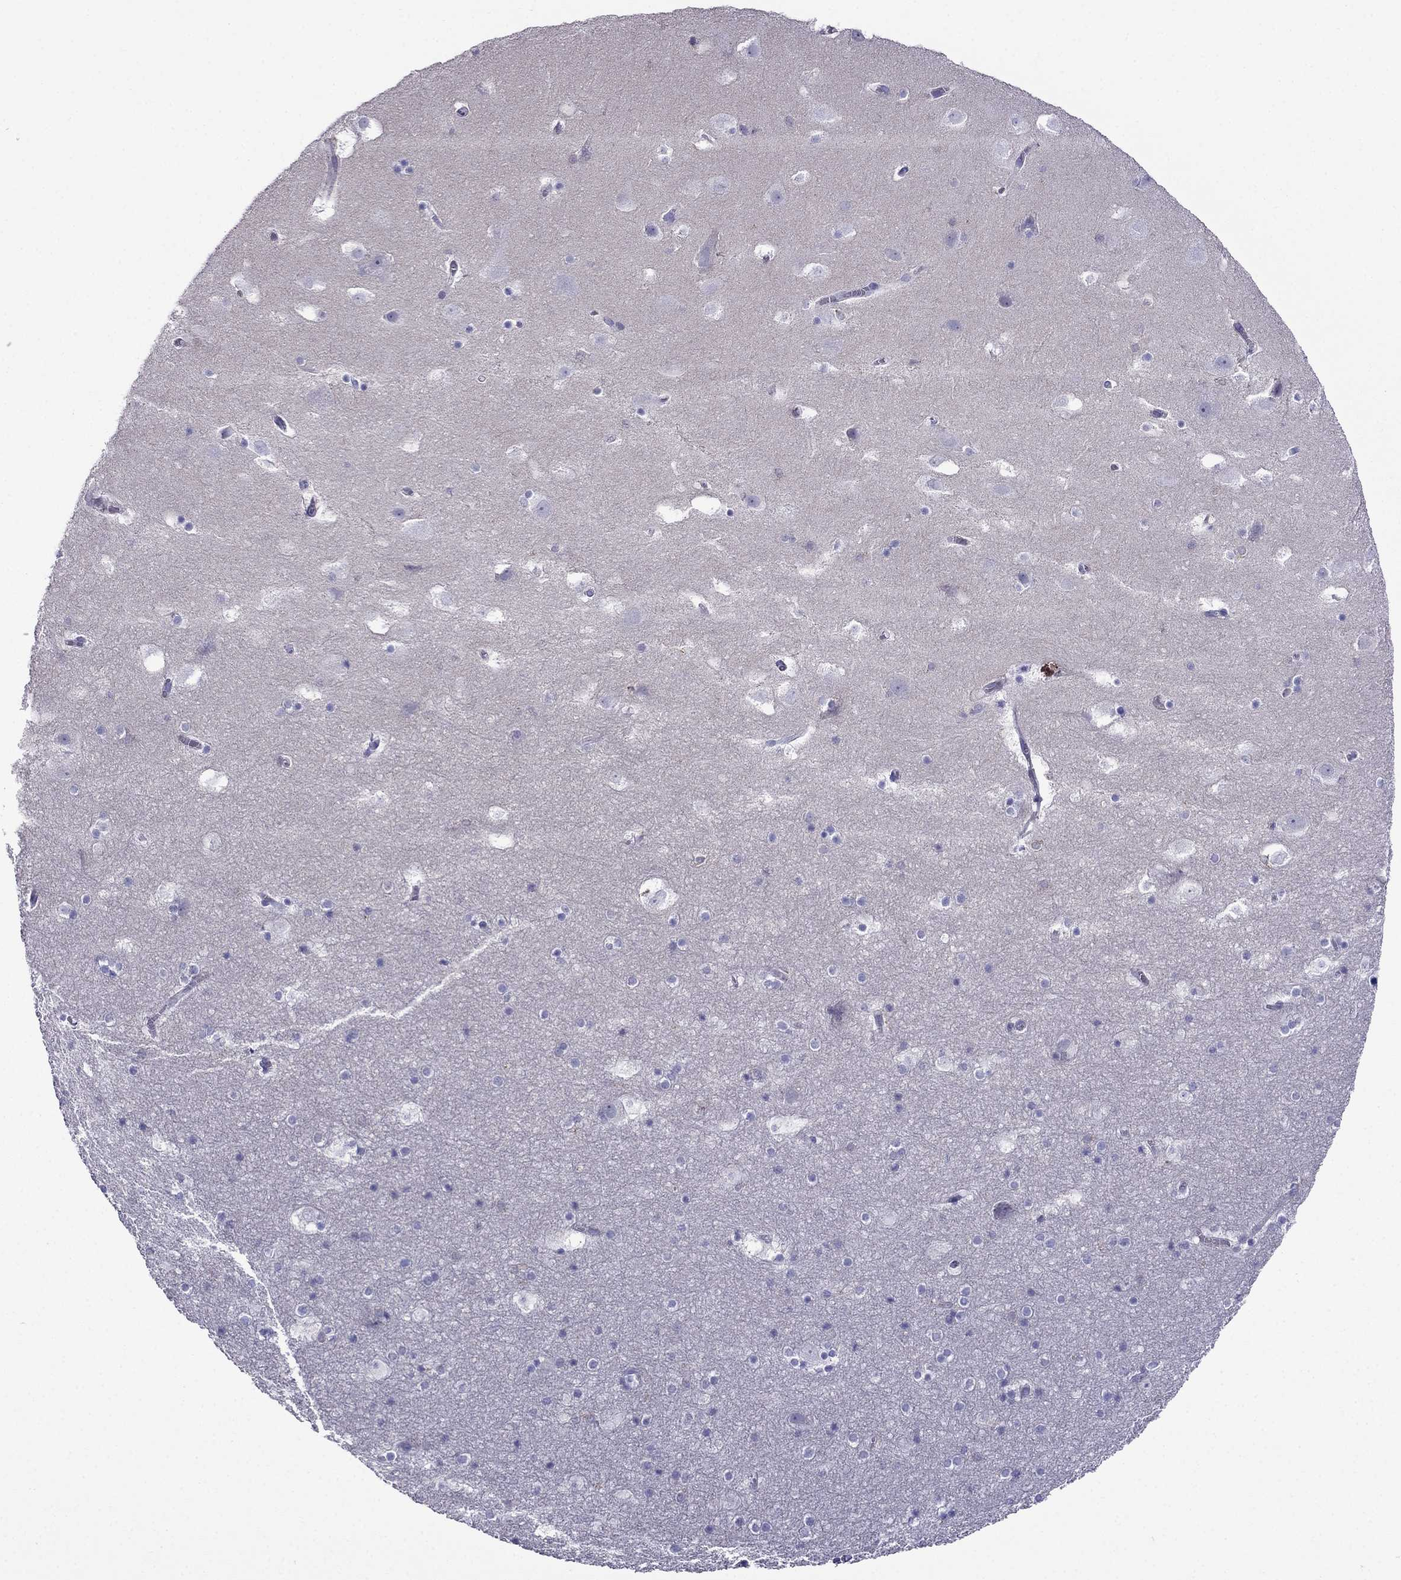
{"staining": {"intensity": "negative", "quantity": "none", "location": "none"}, "tissue": "hippocampus", "cell_type": "Glial cells", "image_type": "normal", "snomed": [{"axis": "morphology", "description": "Normal tissue, NOS"}, {"axis": "topography", "description": "Hippocampus"}], "caption": "The photomicrograph exhibits no staining of glial cells in normal hippocampus. Nuclei are stained in blue.", "gene": "GNAL", "patient": {"sex": "male", "age": 45}}